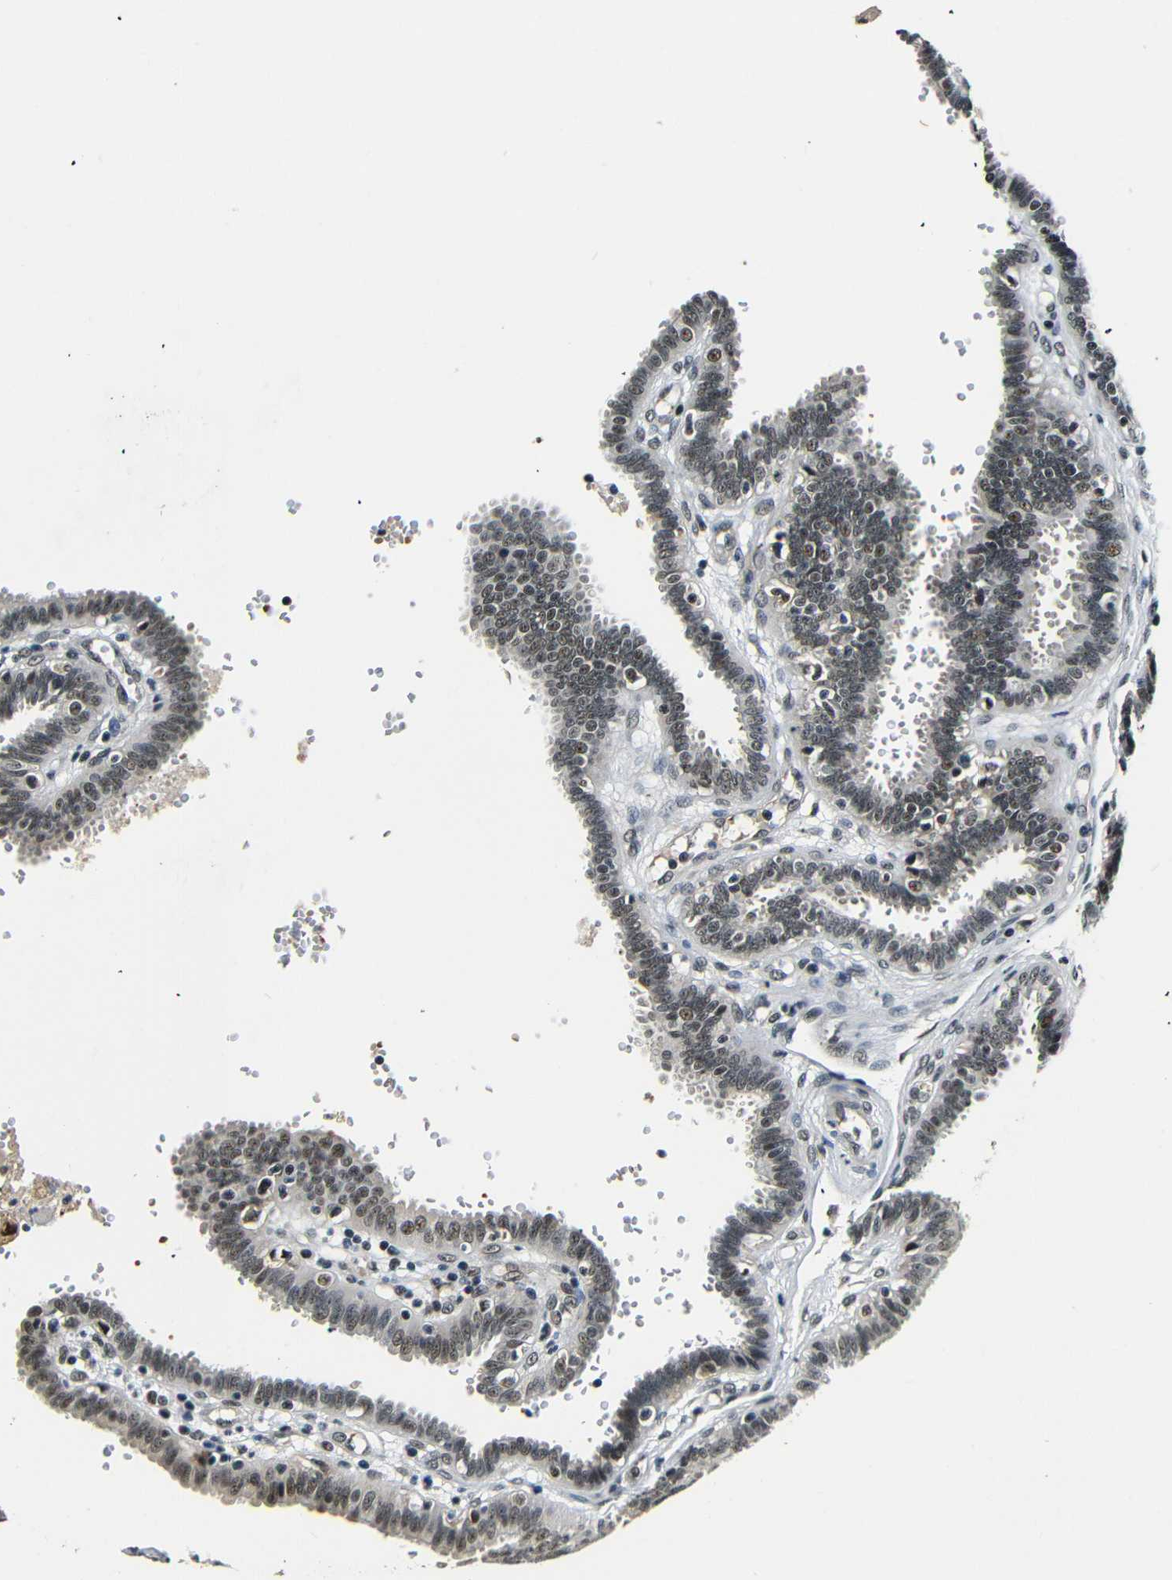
{"staining": {"intensity": "moderate", "quantity": ">75%", "location": "cytoplasmic/membranous,nuclear"}, "tissue": "fallopian tube", "cell_type": "Glandular cells", "image_type": "normal", "snomed": [{"axis": "morphology", "description": "Normal tissue, NOS"}, {"axis": "topography", "description": "Fallopian tube"}], "caption": "Immunohistochemical staining of unremarkable fallopian tube shows moderate cytoplasmic/membranous,nuclear protein staining in about >75% of glandular cells.", "gene": "FOXD4L1", "patient": {"sex": "female", "age": 32}}